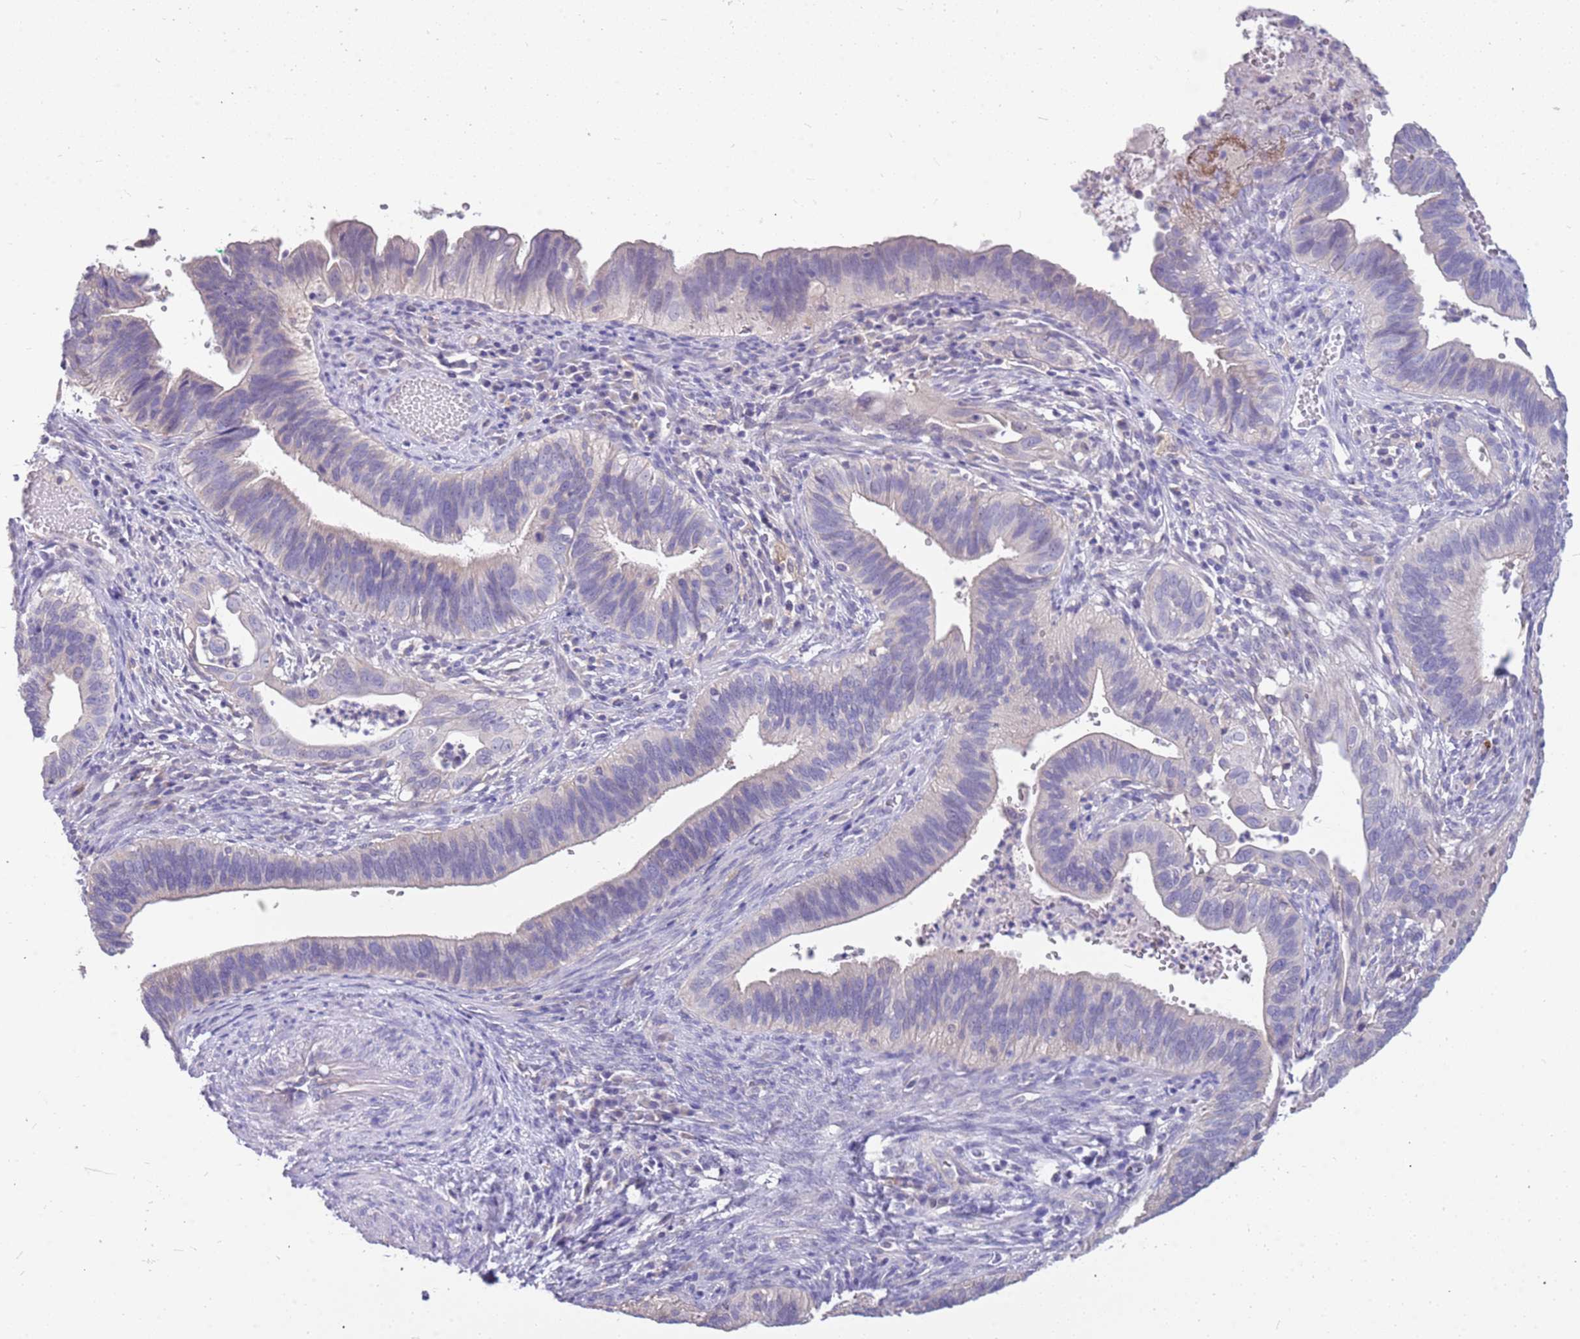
{"staining": {"intensity": "negative", "quantity": "none", "location": "none"}, "tissue": "cervical cancer", "cell_type": "Tumor cells", "image_type": "cancer", "snomed": [{"axis": "morphology", "description": "Adenocarcinoma, NOS"}, {"axis": "topography", "description": "Cervix"}], "caption": "The immunohistochemistry photomicrograph has no significant positivity in tumor cells of cervical cancer (adenocarcinoma) tissue.", "gene": "RHCG", "patient": {"sex": "female", "age": 42}}